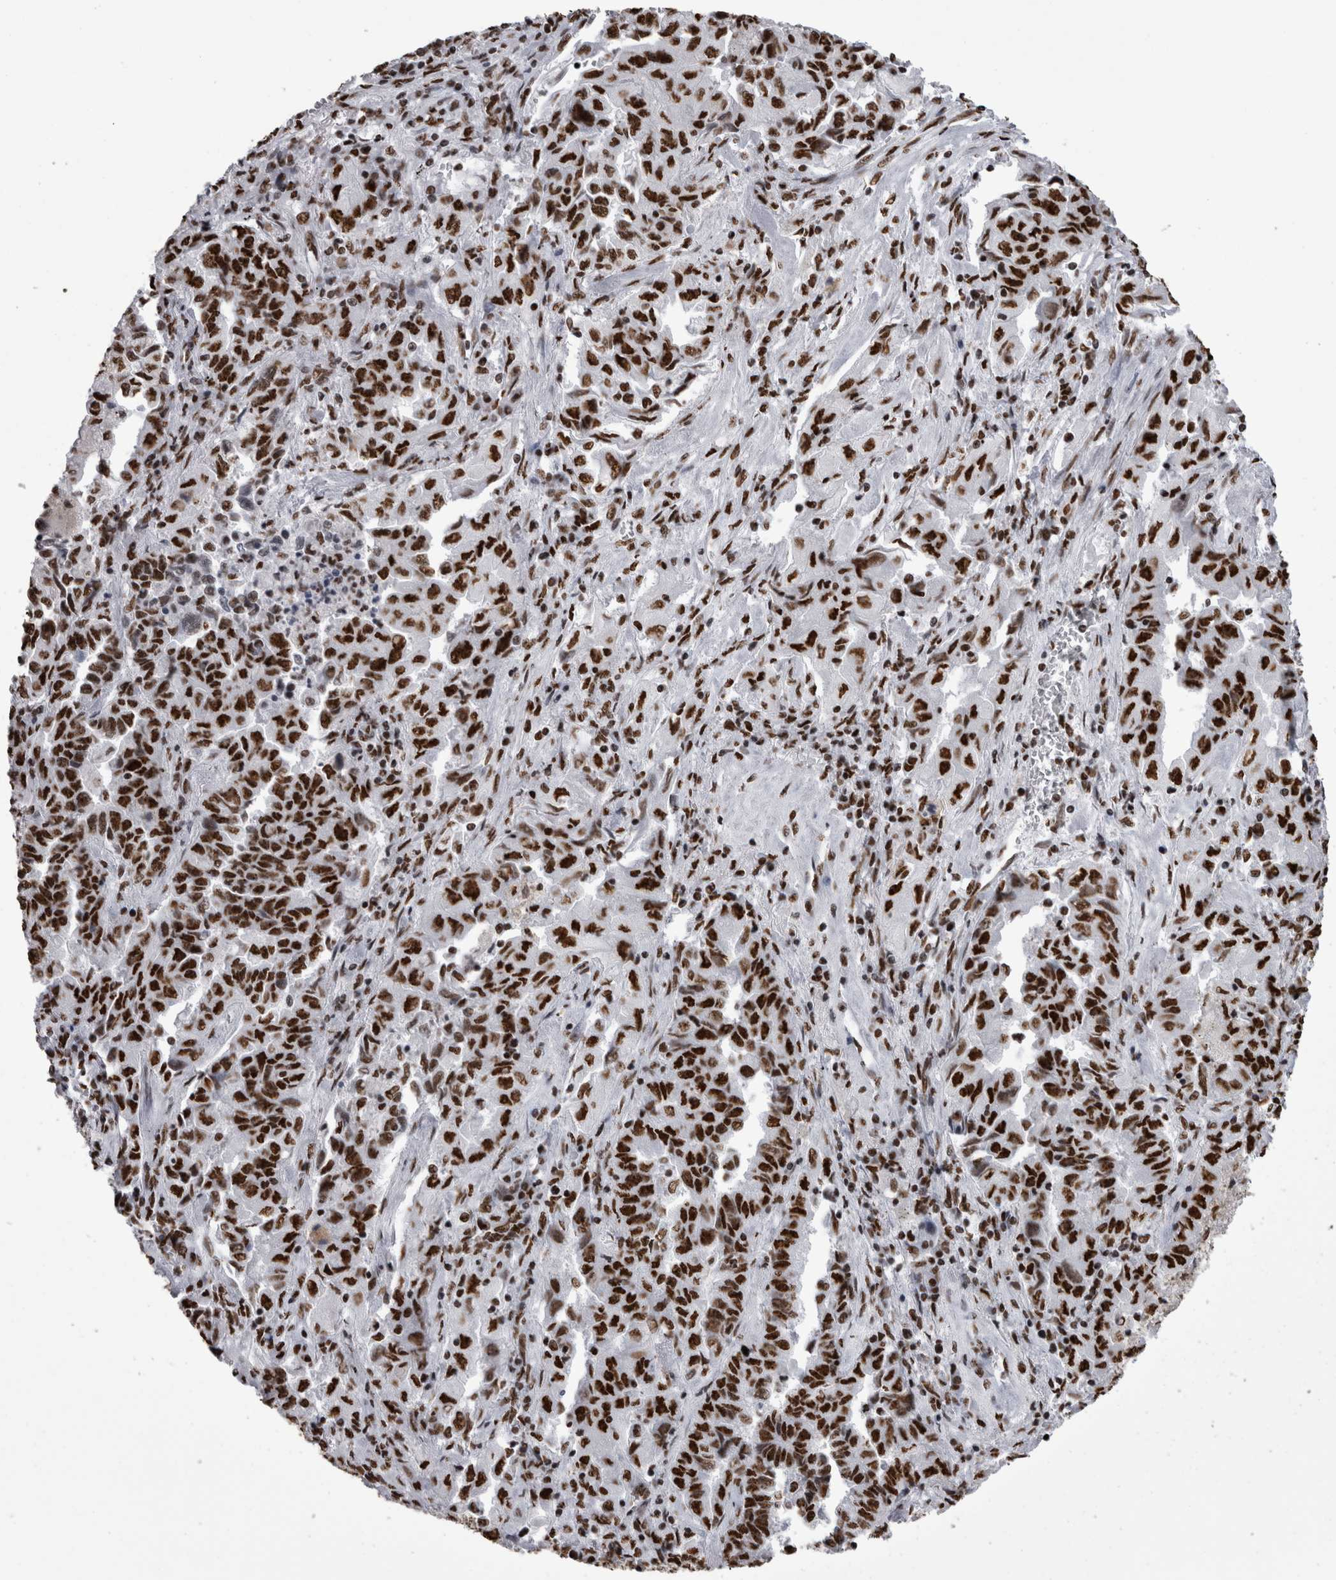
{"staining": {"intensity": "strong", "quantity": ">75%", "location": "nuclear"}, "tissue": "lung cancer", "cell_type": "Tumor cells", "image_type": "cancer", "snomed": [{"axis": "morphology", "description": "Adenocarcinoma, NOS"}, {"axis": "topography", "description": "Lung"}], "caption": "Lung adenocarcinoma was stained to show a protein in brown. There is high levels of strong nuclear positivity in about >75% of tumor cells.", "gene": "HNRNPM", "patient": {"sex": "female", "age": 51}}